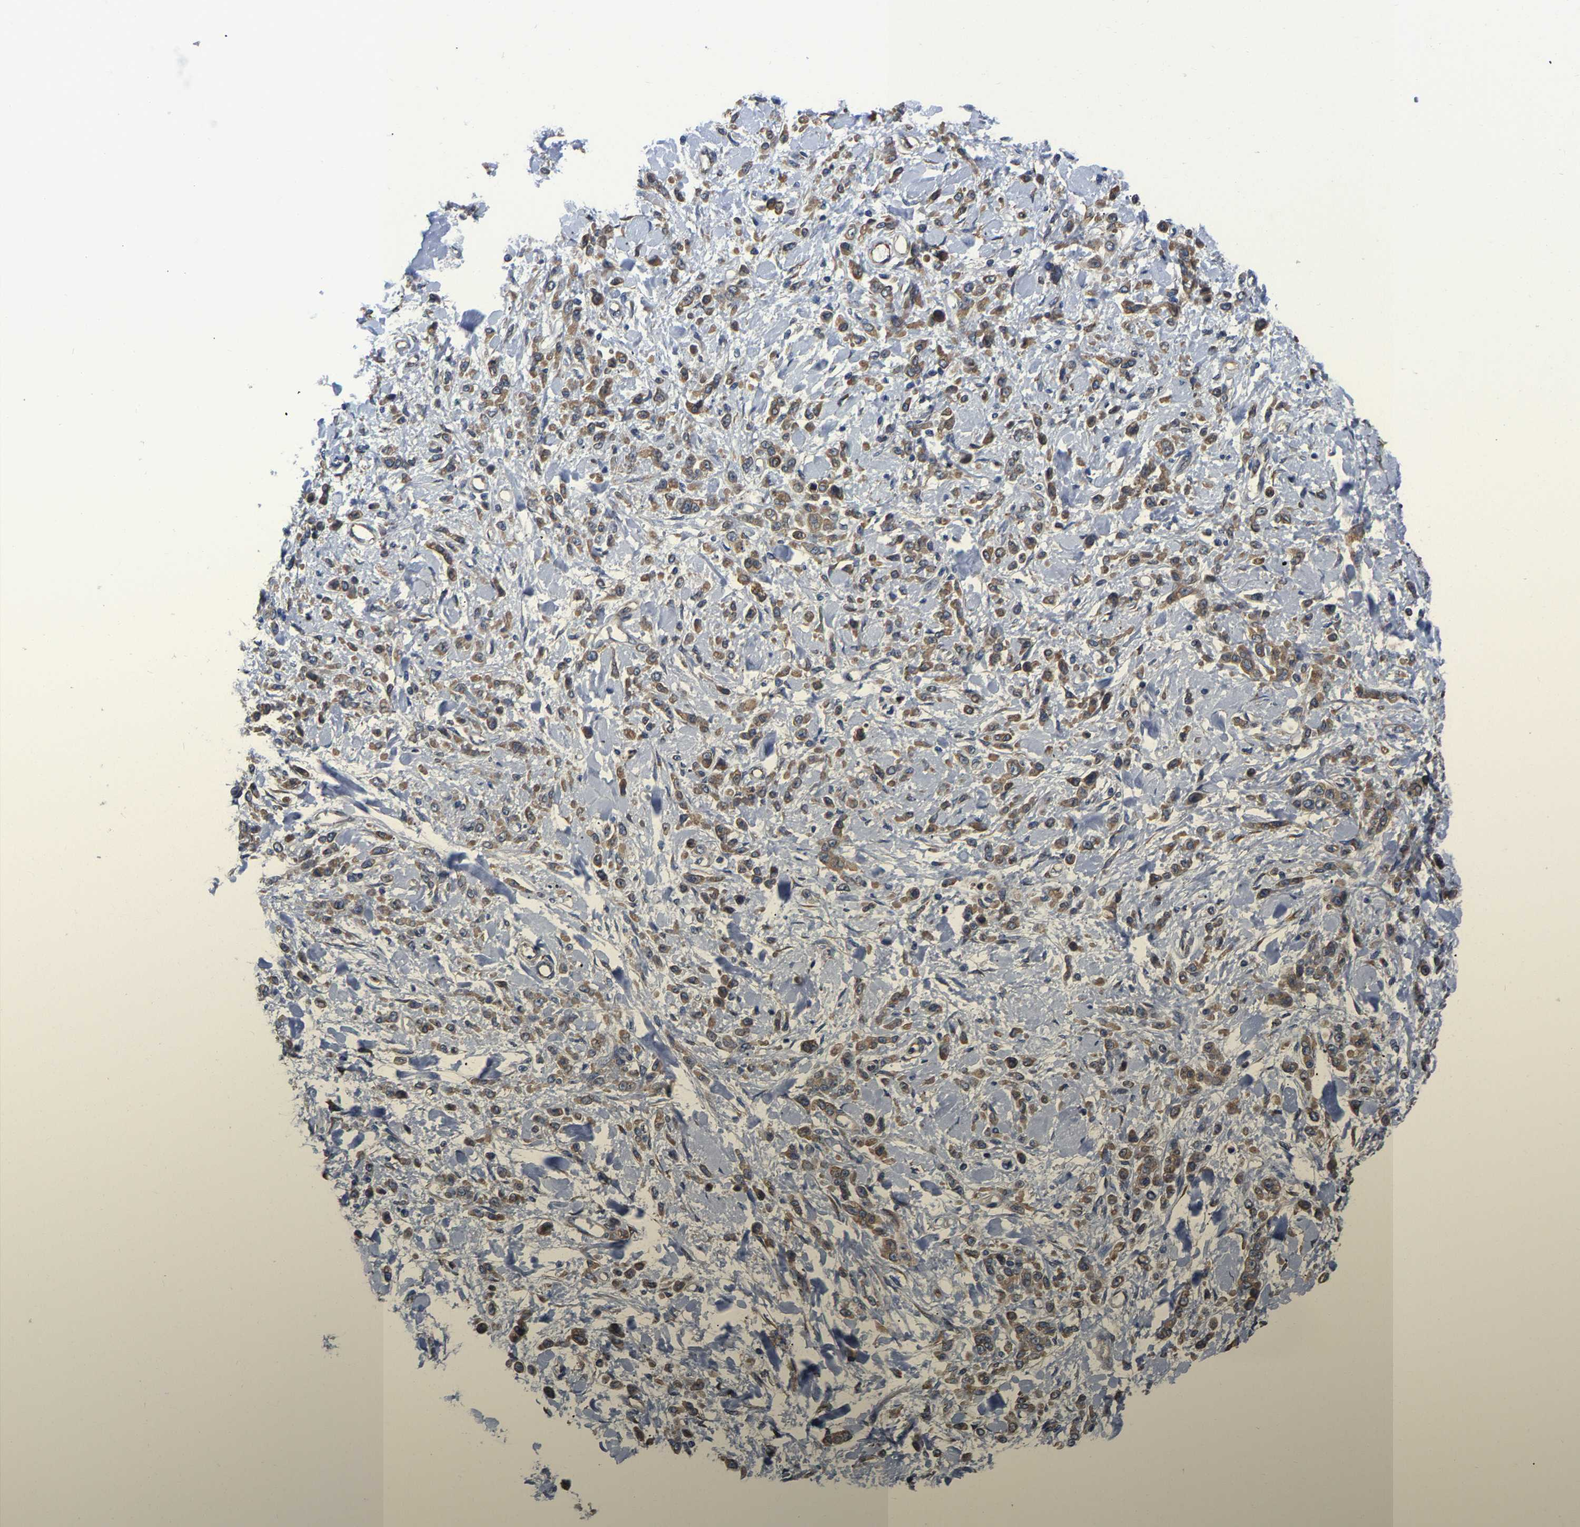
{"staining": {"intensity": "moderate", "quantity": ">75%", "location": "cytoplasmic/membranous"}, "tissue": "stomach cancer", "cell_type": "Tumor cells", "image_type": "cancer", "snomed": [{"axis": "morphology", "description": "Normal tissue, NOS"}, {"axis": "morphology", "description": "Adenocarcinoma, NOS"}, {"axis": "topography", "description": "Stomach"}], "caption": "Approximately >75% of tumor cells in human stomach cancer (adenocarcinoma) exhibit moderate cytoplasmic/membranous protein expression as visualized by brown immunohistochemical staining.", "gene": "ARL6IP5", "patient": {"sex": "male", "age": 82}}